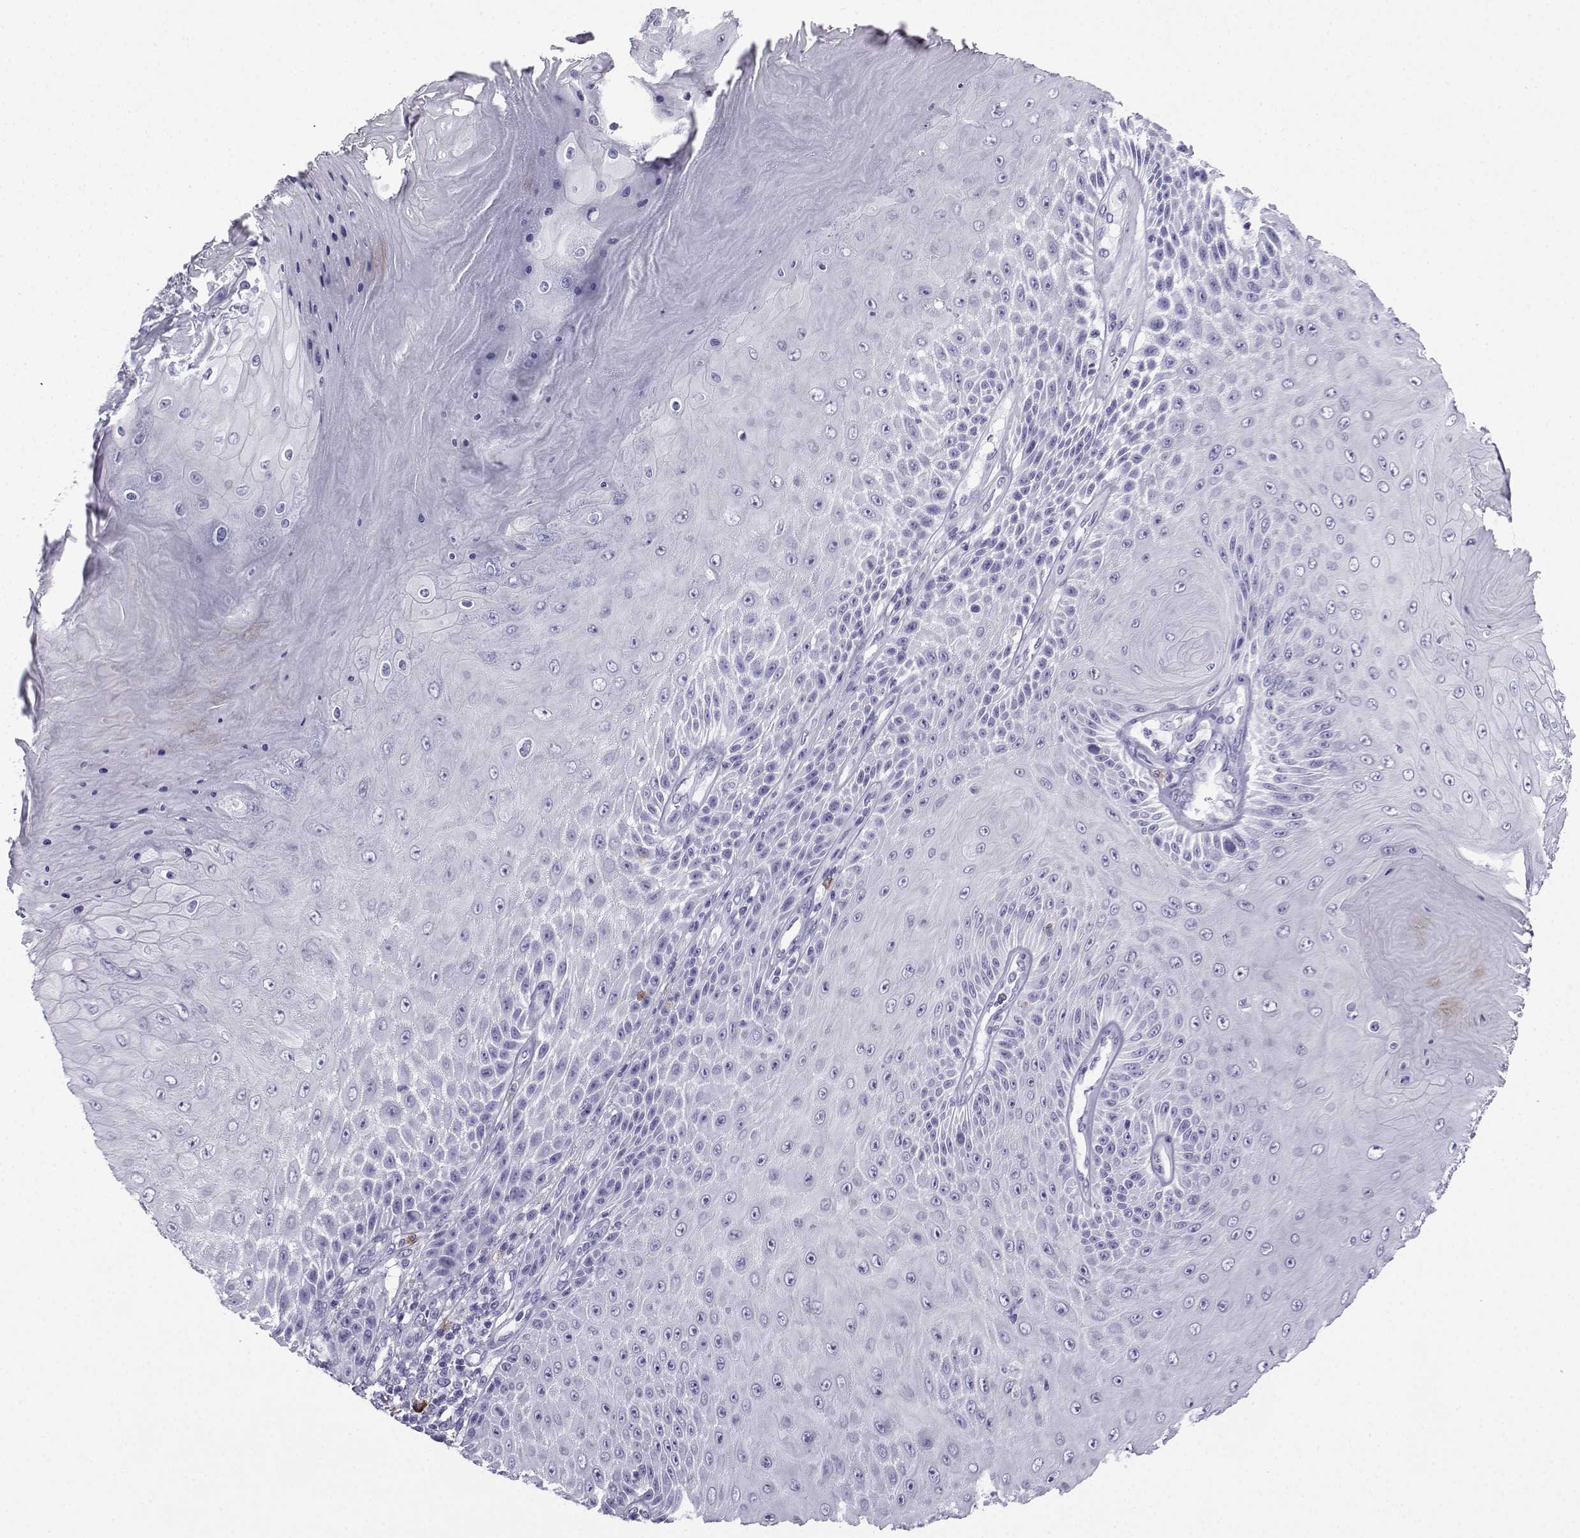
{"staining": {"intensity": "negative", "quantity": "none", "location": "none"}, "tissue": "skin cancer", "cell_type": "Tumor cells", "image_type": "cancer", "snomed": [{"axis": "morphology", "description": "Squamous cell carcinoma, NOS"}, {"axis": "topography", "description": "Skin"}], "caption": "Immunohistochemical staining of skin cancer (squamous cell carcinoma) reveals no significant staining in tumor cells. (Brightfield microscopy of DAB (3,3'-diaminobenzidine) IHC at high magnification).", "gene": "SLC18A2", "patient": {"sex": "male", "age": 62}}